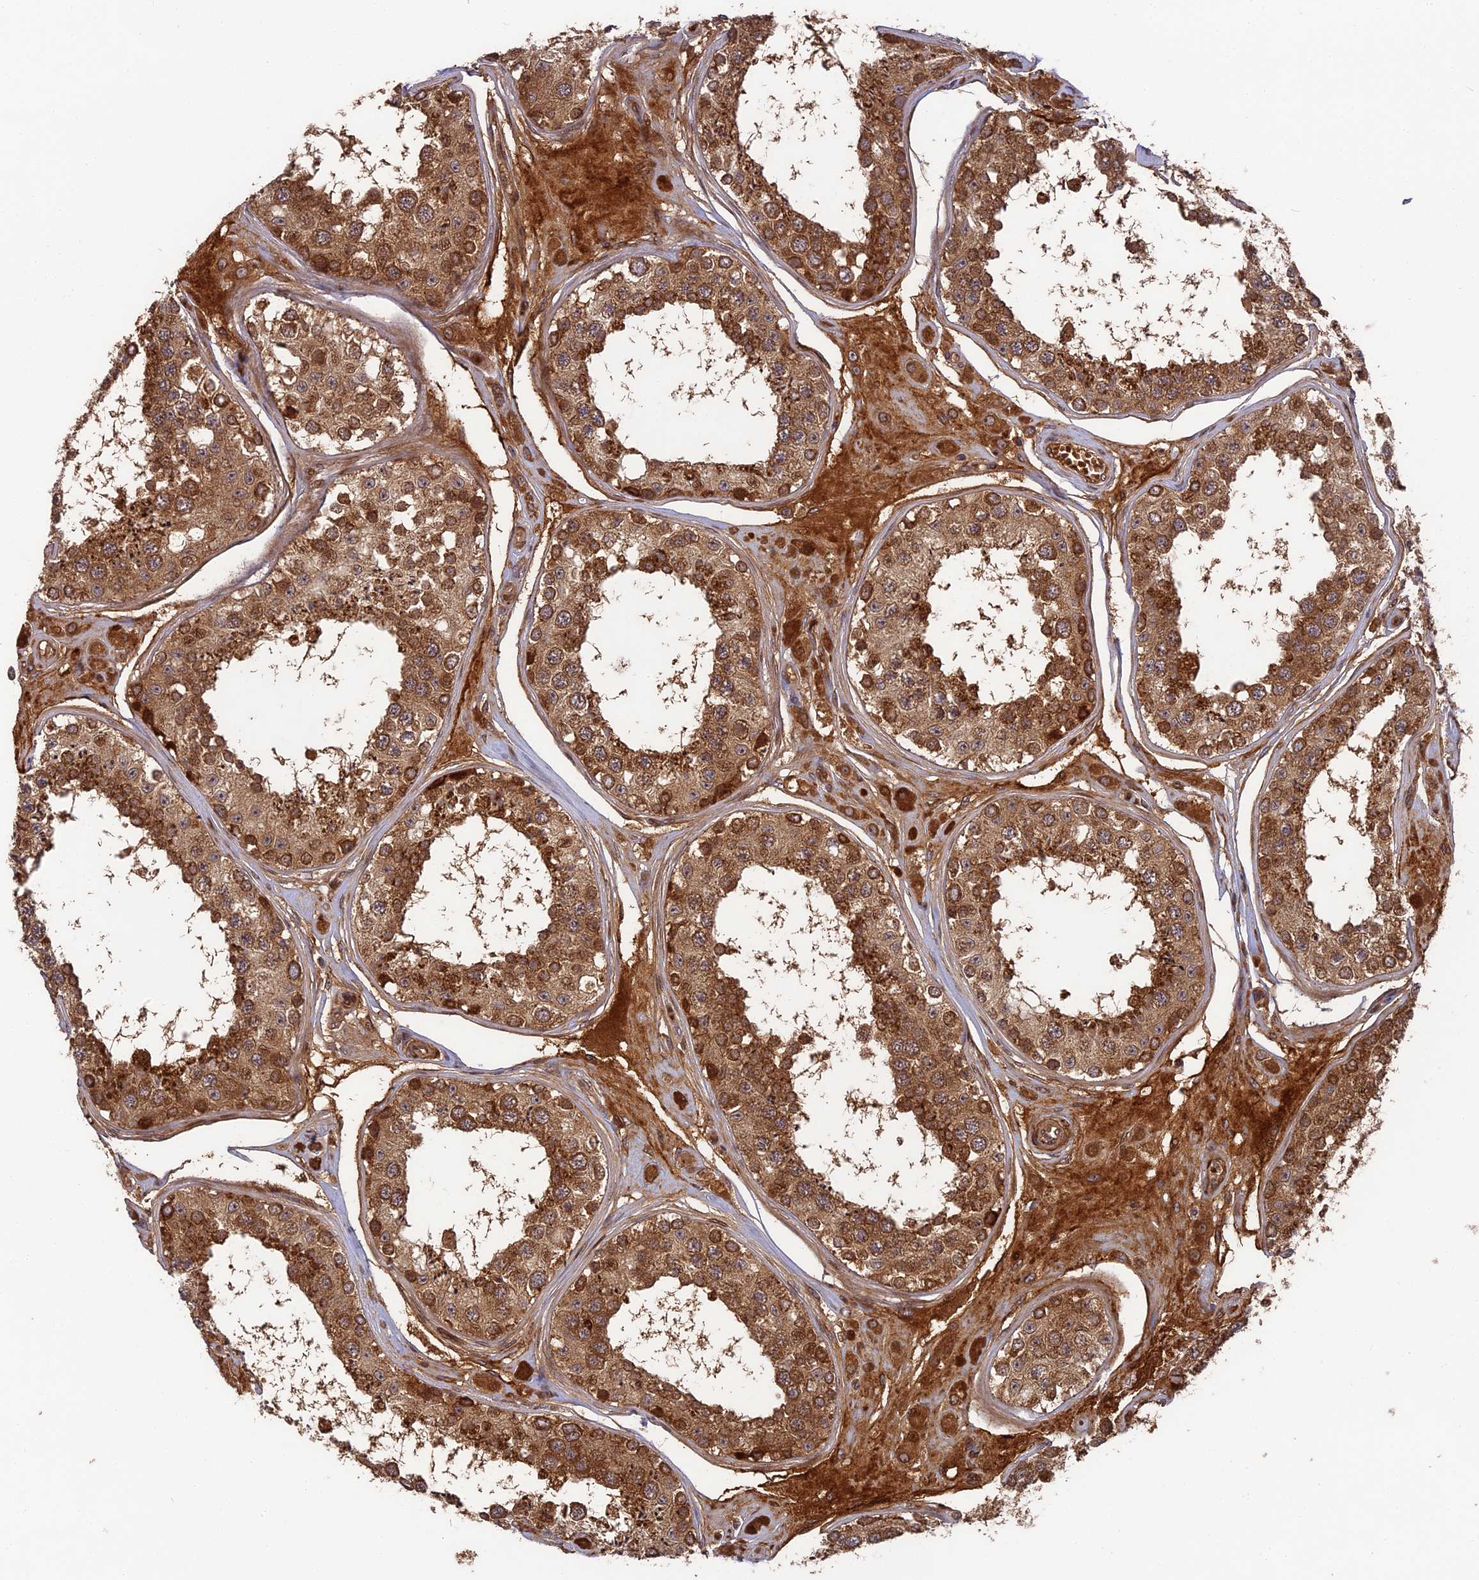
{"staining": {"intensity": "strong", "quantity": ">75%", "location": "cytoplasmic/membranous"}, "tissue": "testis", "cell_type": "Cells in seminiferous ducts", "image_type": "normal", "snomed": [{"axis": "morphology", "description": "Normal tissue, NOS"}, {"axis": "topography", "description": "Testis"}], "caption": "An IHC histopathology image of benign tissue is shown. Protein staining in brown shows strong cytoplasmic/membranous positivity in testis within cells in seminiferous ducts. Ihc stains the protein of interest in brown and the nuclei are stained blue.", "gene": "TMUB2", "patient": {"sex": "male", "age": 25}}